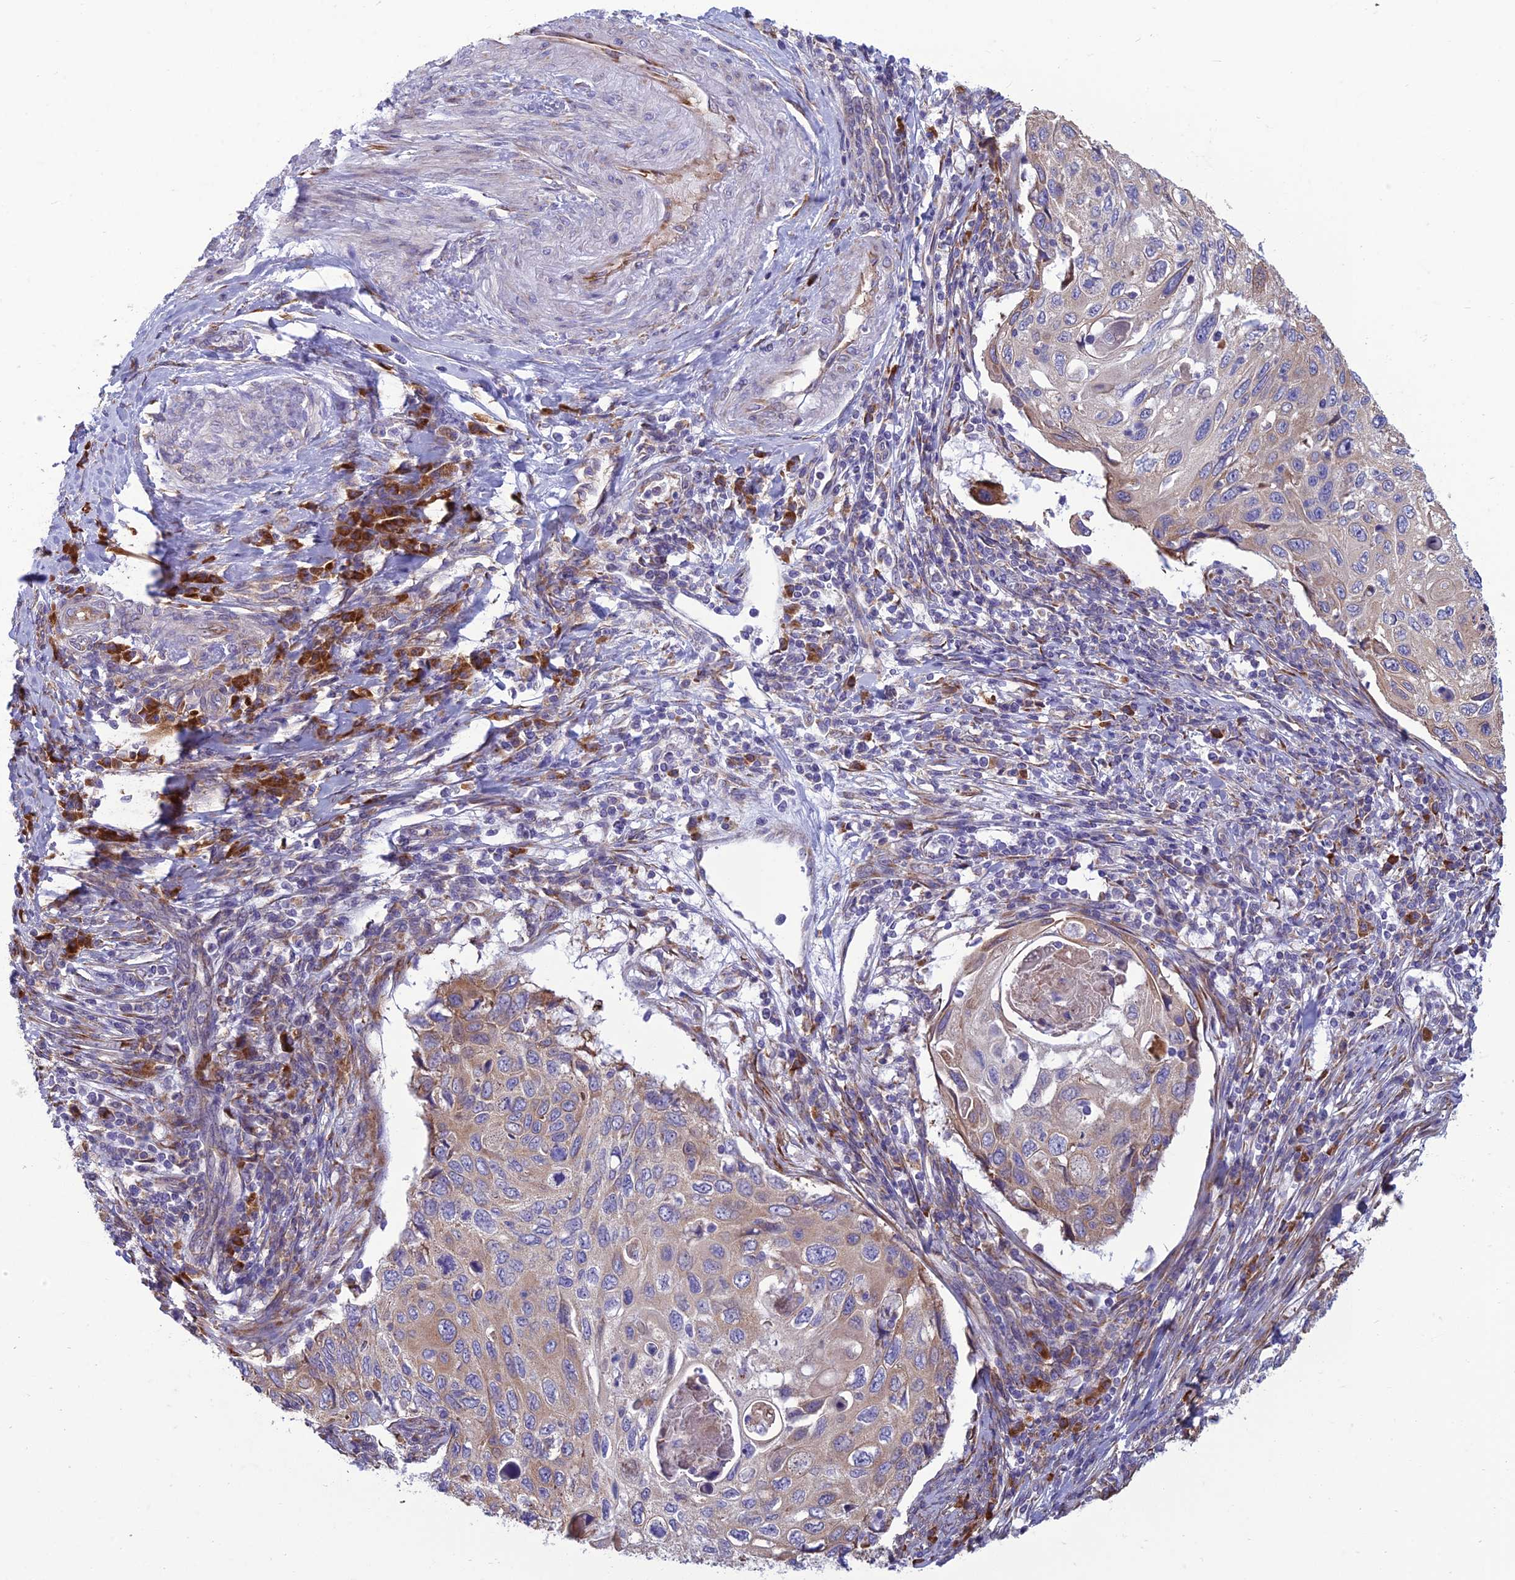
{"staining": {"intensity": "weak", "quantity": "<25%", "location": "cytoplasmic/membranous"}, "tissue": "cervical cancer", "cell_type": "Tumor cells", "image_type": "cancer", "snomed": [{"axis": "morphology", "description": "Squamous cell carcinoma, NOS"}, {"axis": "topography", "description": "Cervix"}], "caption": "IHC of squamous cell carcinoma (cervical) shows no positivity in tumor cells.", "gene": "RPL17-C18orf32", "patient": {"sex": "female", "age": 70}}